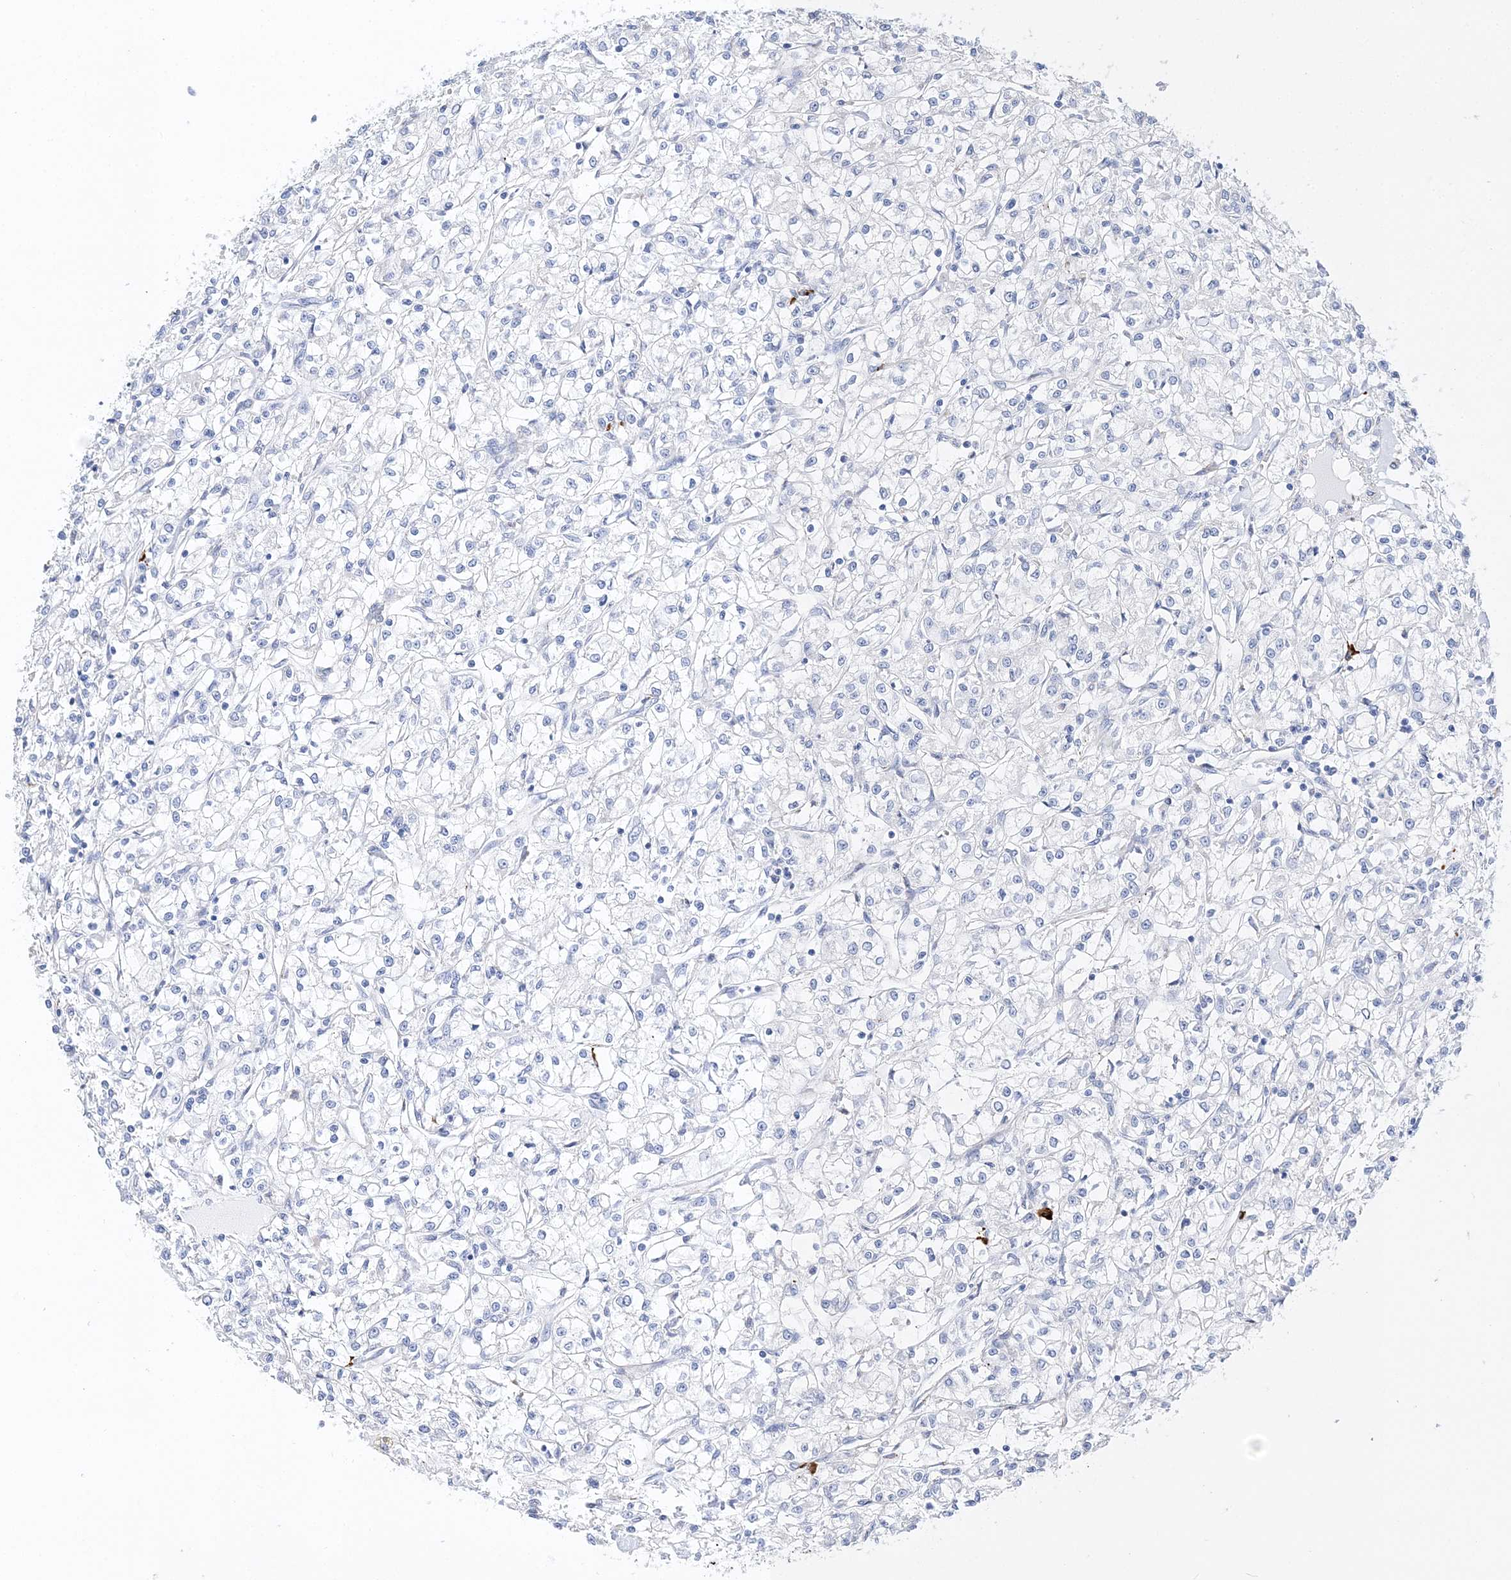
{"staining": {"intensity": "negative", "quantity": "none", "location": "none"}, "tissue": "renal cancer", "cell_type": "Tumor cells", "image_type": "cancer", "snomed": [{"axis": "morphology", "description": "Adenocarcinoma, NOS"}, {"axis": "topography", "description": "Kidney"}], "caption": "Adenocarcinoma (renal) stained for a protein using IHC displays no expression tumor cells.", "gene": "TSPYL6", "patient": {"sex": "female", "age": 59}}